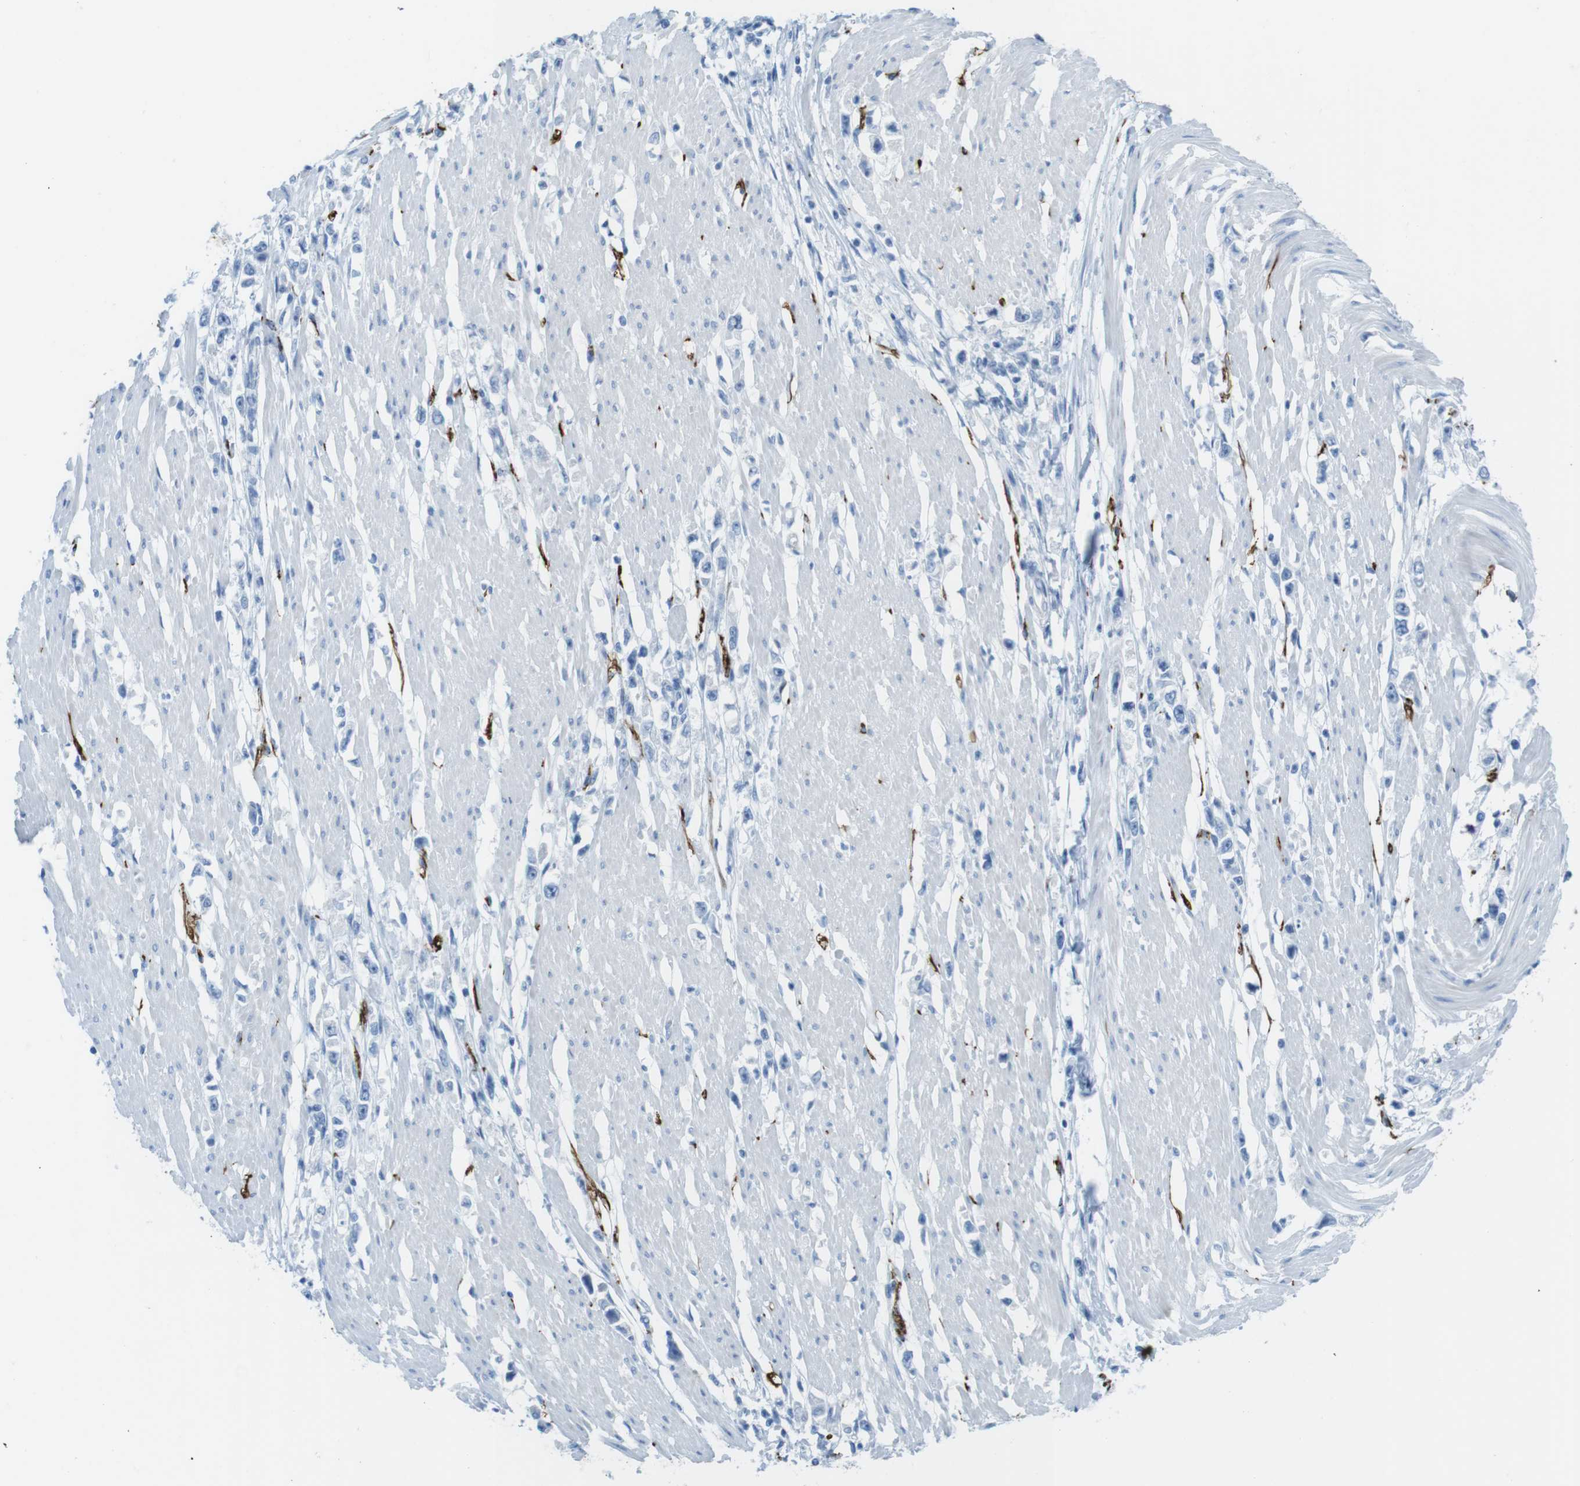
{"staining": {"intensity": "negative", "quantity": "none", "location": "none"}, "tissue": "stomach cancer", "cell_type": "Tumor cells", "image_type": "cancer", "snomed": [{"axis": "morphology", "description": "Adenocarcinoma, NOS"}, {"axis": "topography", "description": "Stomach"}], "caption": "Human stomach cancer stained for a protein using IHC shows no staining in tumor cells.", "gene": "GAP43", "patient": {"sex": "female", "age": 59}}